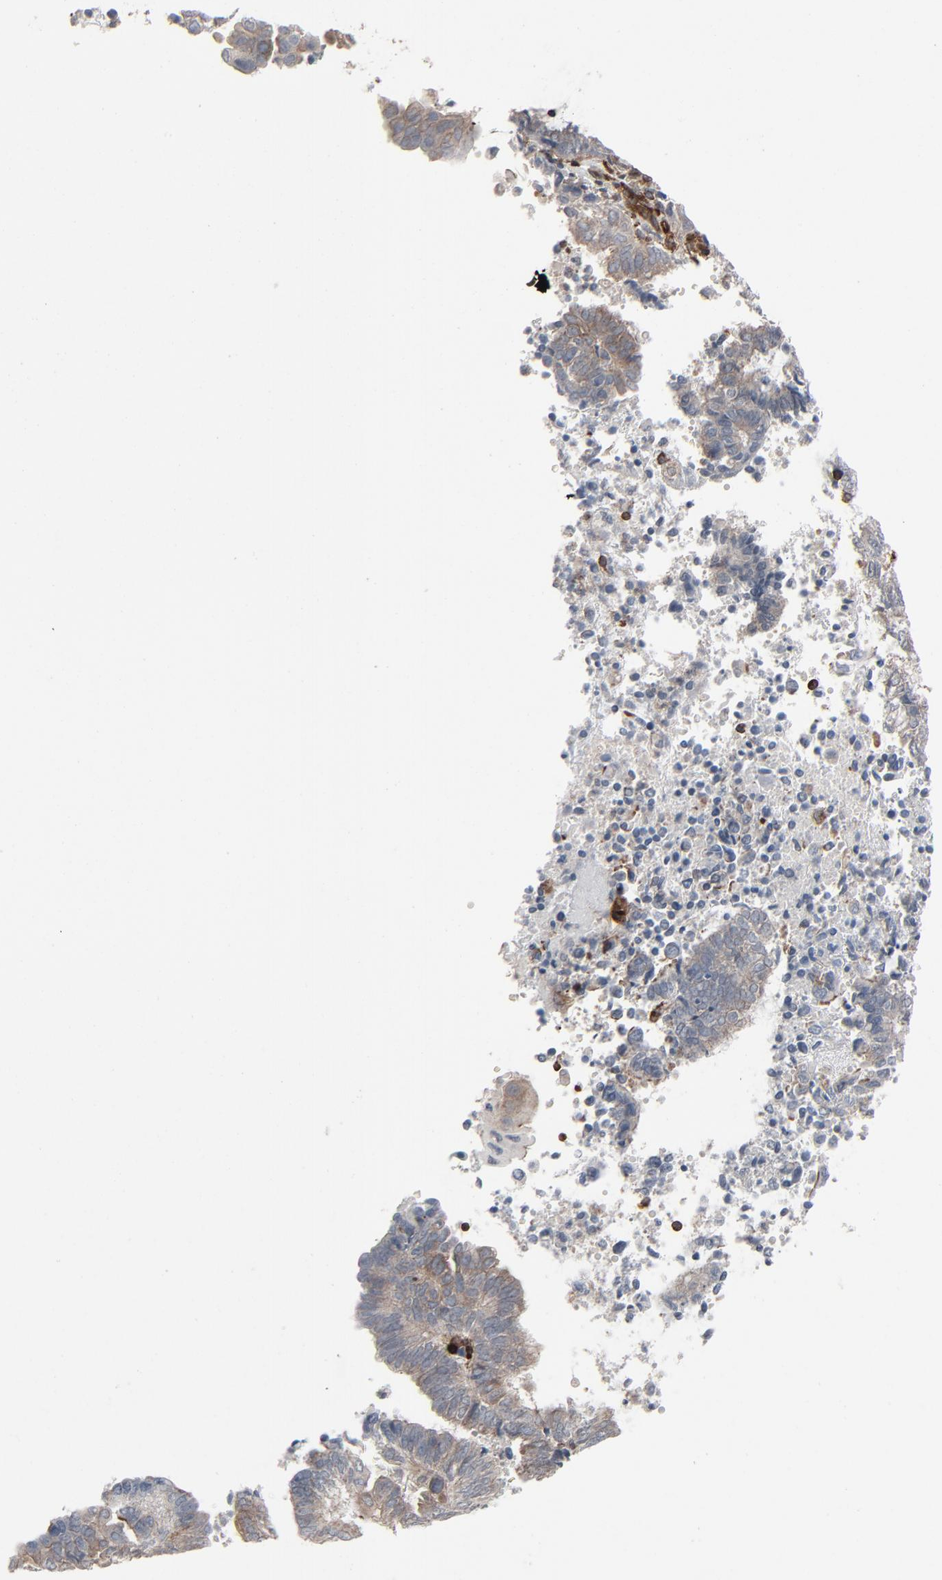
{"staining": {"intensity": "negative", "quantity": "none", "location": "none"}, "tissue": "endometrial cancer", "cell_type": "Tumor cells", "image_type": "cancer", "snomed": [{"axis": "morphology", "description": "Adenocarcinoma, NOS"}, {"axis": "topography", "description": "Uterus"}, {"axis": "topography", "description": "Endometrium"}], "caption": "Immunohistochemistry micrograph of human endometrial cancer stained for a protein (brown), which shows no expression in tumor cells.", "gene": "OPTN", "patient": {"sex": "female", "age": 70}}